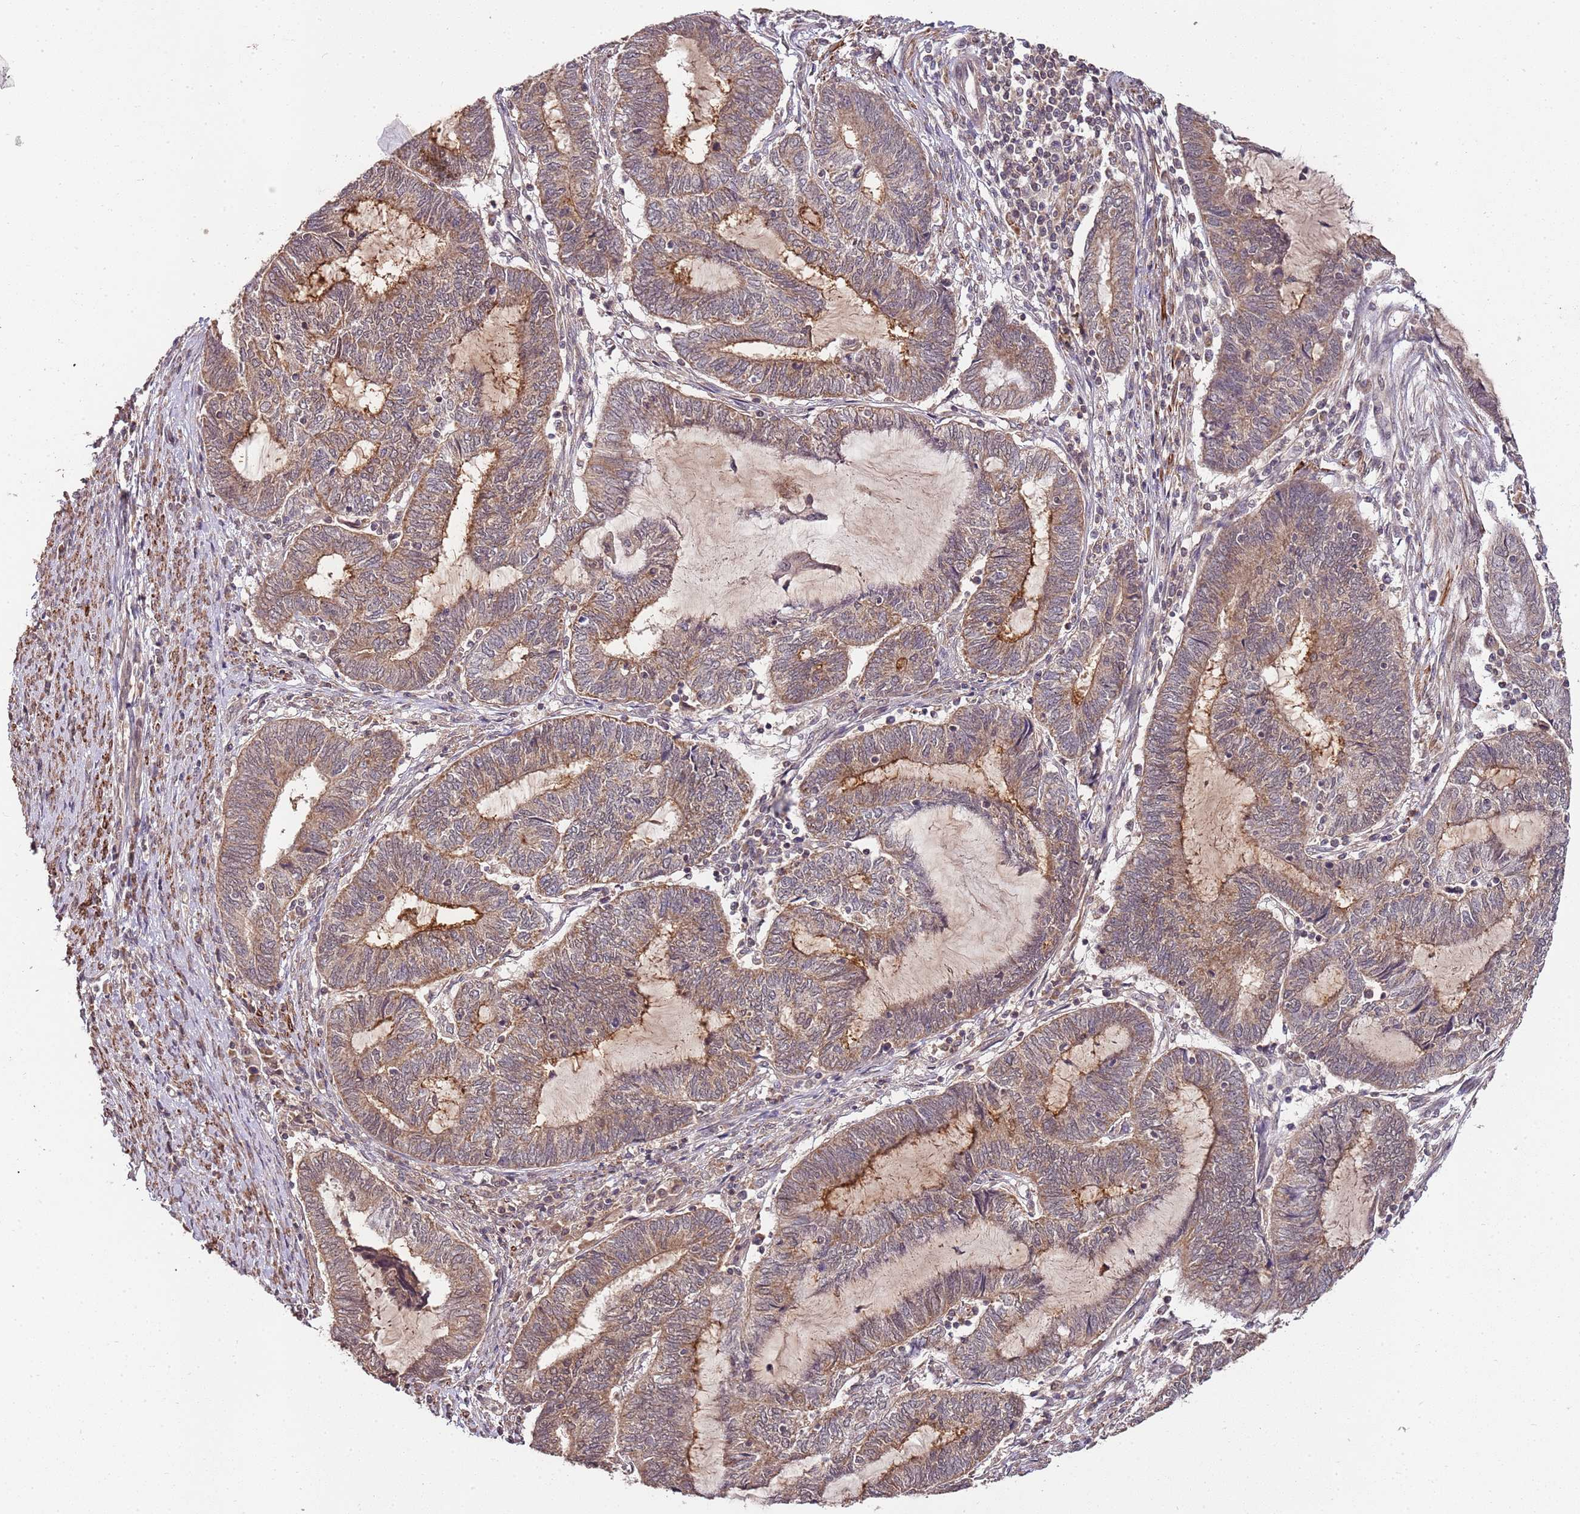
{"staining": {"intensity": "moderate", "quantity": ">75%", "location": "cytoplasmic/membranous"}, "tissue": "endometrial cancer", "cell_type": "Tumor cells", "image_type": "cancer", "snomed": [{"axis": "morphology", "description": "Adenocarcinoma, NOS"}, {"axis": "topography", "description": "Uterus"}, {"axis": "topography", "description": "Endometrium"}], "caption": "About >75% of tumor cells in endometrial cancer reveal moderate cytoplasmic/membranous protein staining as visualized by brown immunohistochemical staining.", "gene": "LIN37", "patient": {"sex": "female", "age": 70}}